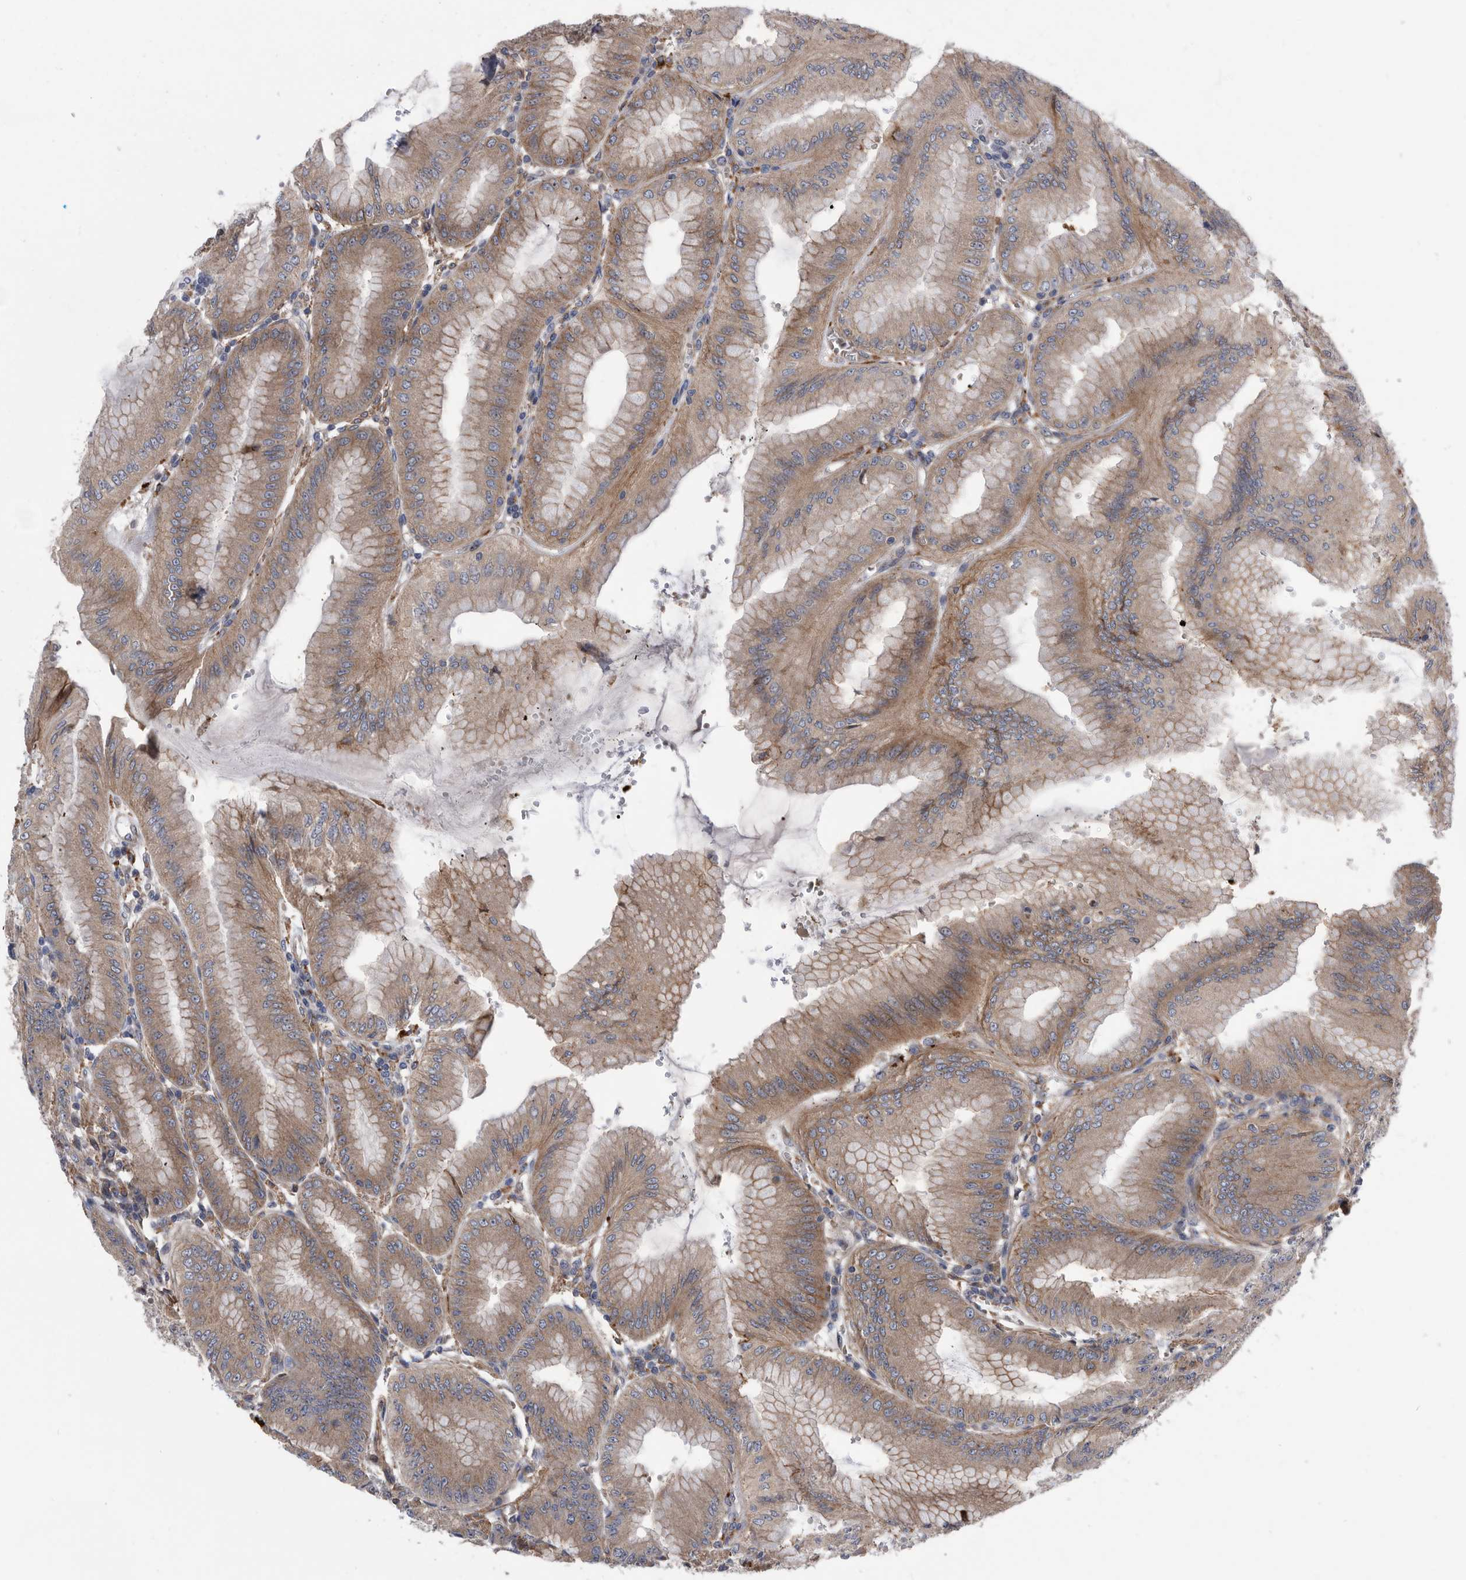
{"staining": {"intensity": "strong", "quantity": "<25%", "location": "cytoplasmic/membranous"}, "tissue": "stomach", "cell_type": "Glandular cells", "image_type": "normal", "snomed": [{"axis": "morphology", "description": "Normal tissue, NOS"}, {"axis": "topography", "description": "Stomach, lower"}], "caption": "Strong cytoplasmic/membranous staining for a protein is appreciated in about <25% of glandular cells of benign stomach using IHC.", "gene": "BAIAP3", "patient": {"sex": "male", "age": 71}}